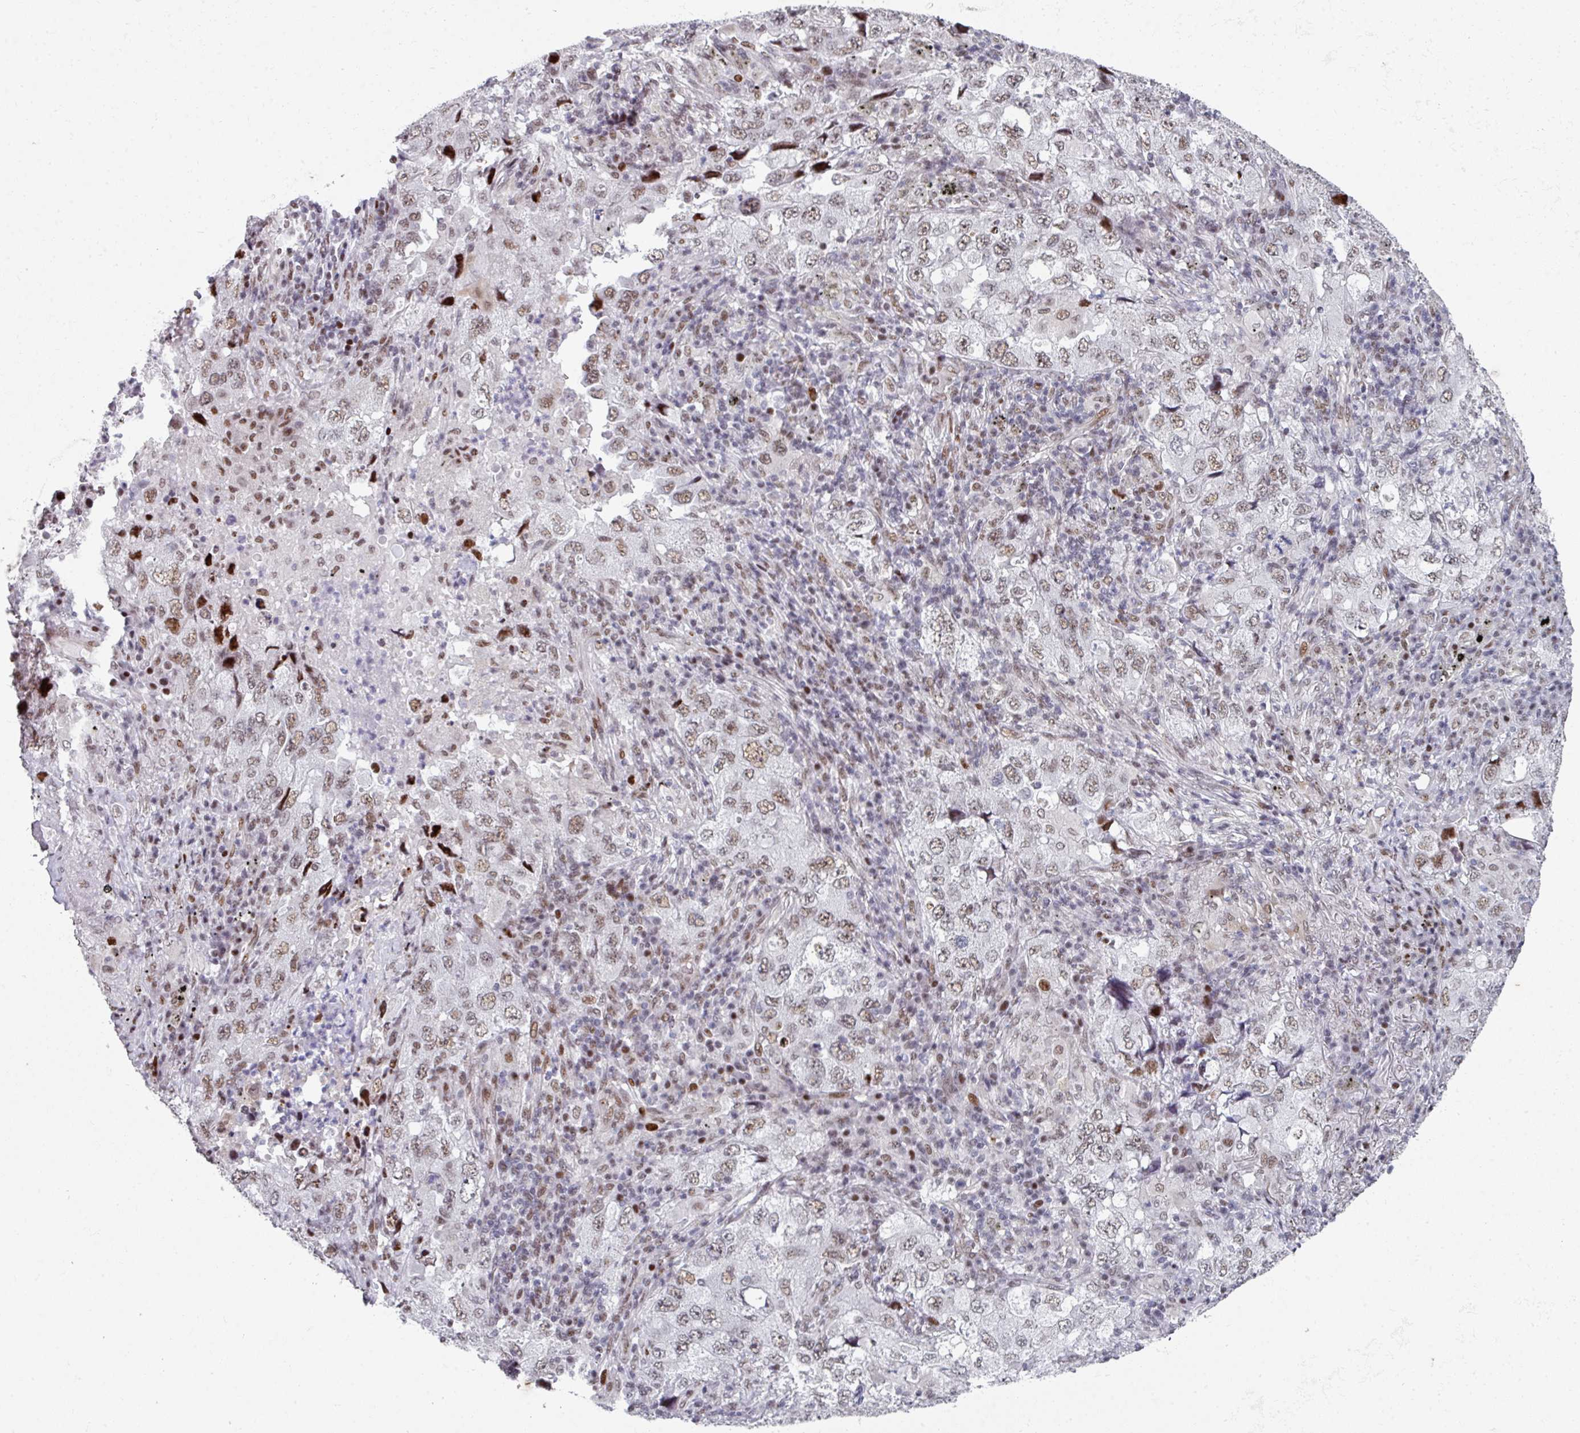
{"staining": {"intensity": "moderate", "quantity": ">75%", "location": "nuclear"}, "tissue": "lung cancer", "cell_type": "Tumor cells", "image_type": "cancer", "snomed": [{"axis": "morphology", "description": "Adenocarcinoma, NOS"}, {"axis": "topography", "description": "Lung"}], "caption": "Brown immunohistochemical staining in lung adenocarcinoma shows moderate nuclear positivity in approximately >75% of tumor cells. (Brightfield microscopy of DAB IHC at high magnification).", "gene": "SF3B5", "patient": {"sex": "female", "age": 57}}